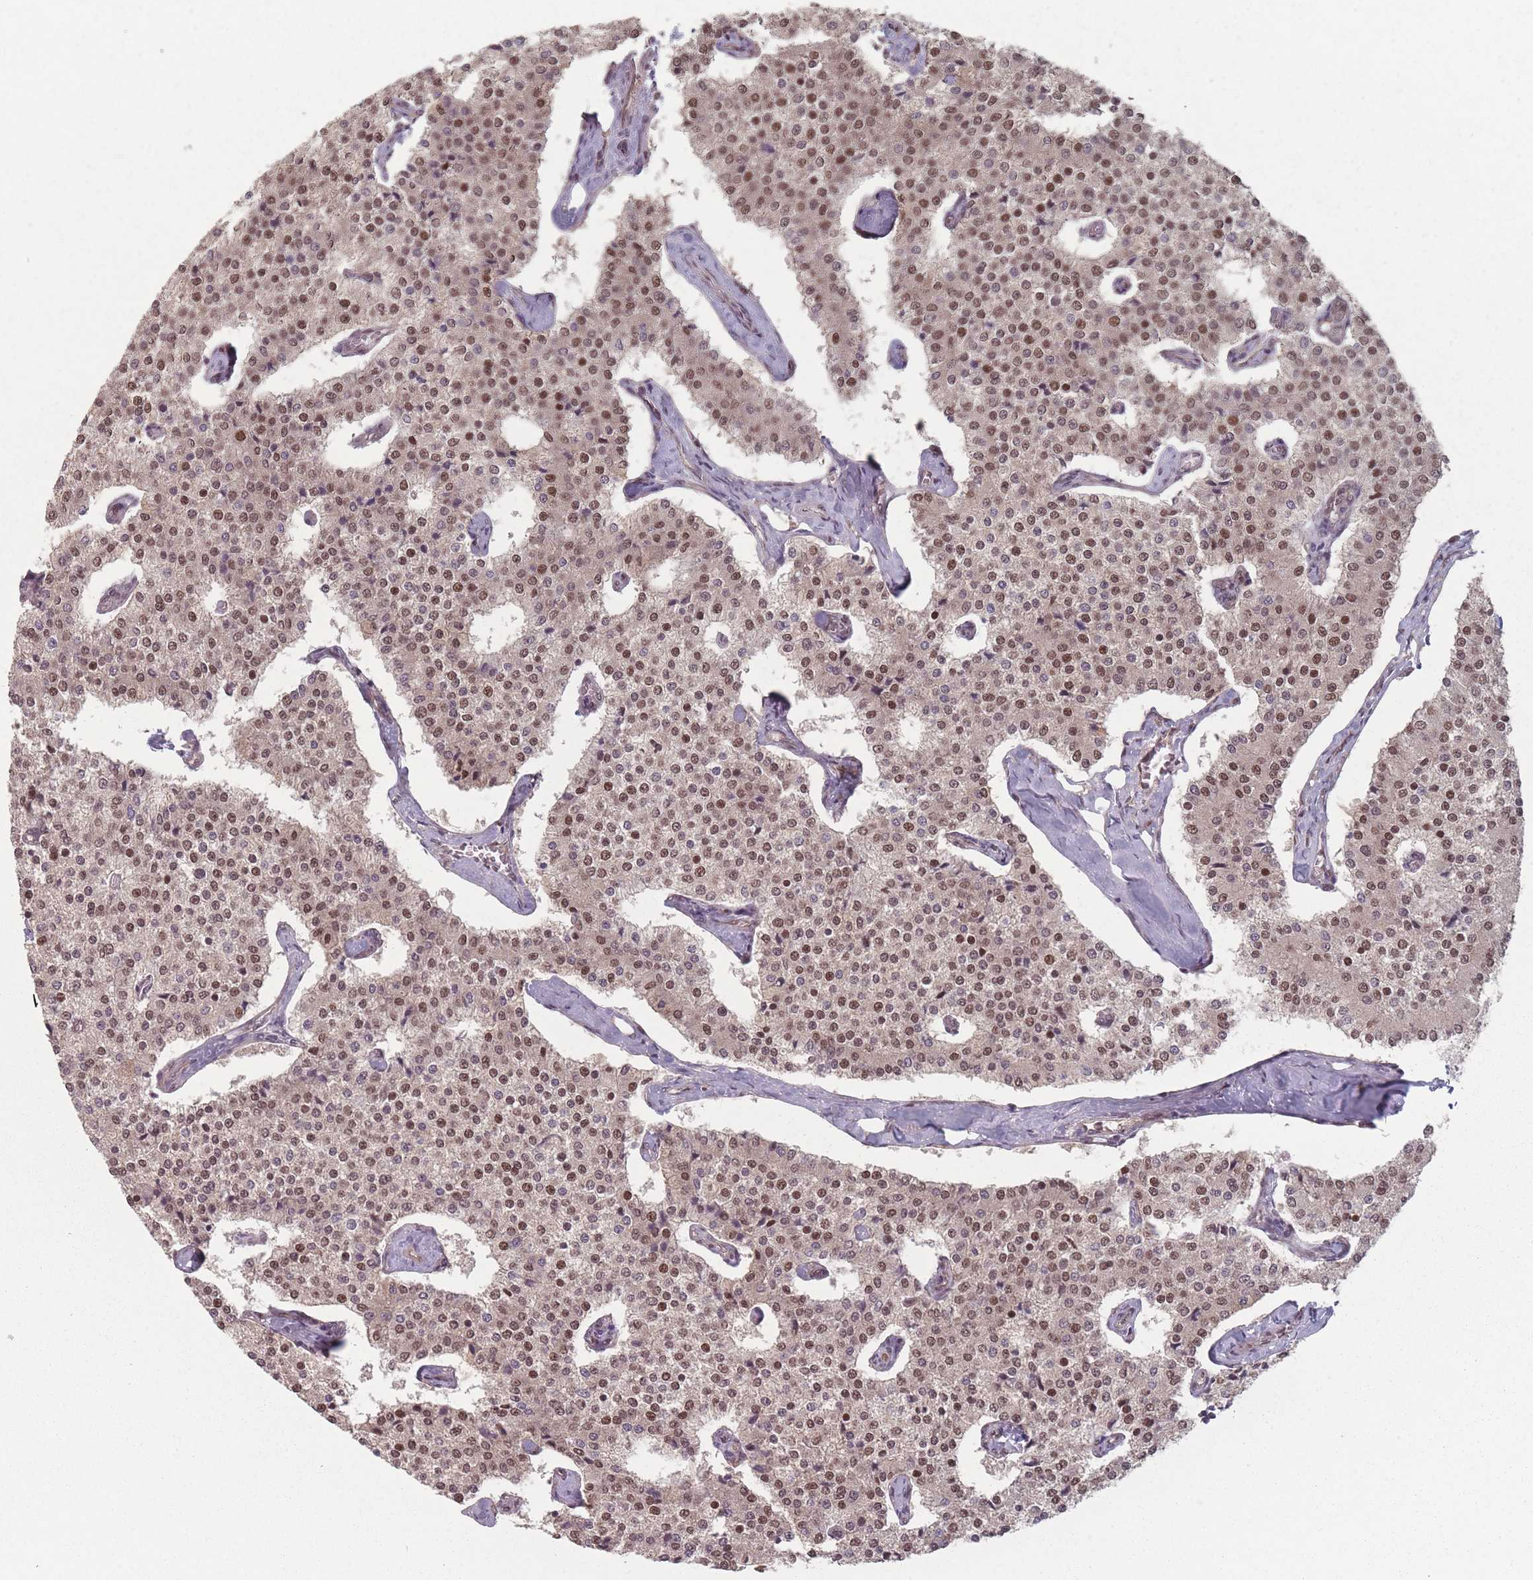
{"staining": {"intensity": "moderate", "quantity": ">75%", "location": "nuclear"}, "tissue": "carcinoid", "cell_type": "Tumor cells", "image_type": "cancer", "snomed": [{"axis": "morphology", "description": "Carcinoid, malignant, NOS"}, {"axis": "topography", "description": "Colon"}], "caption": "Protein expression analysis of carcinoid displays moderate nuclear positivity in approximately >75% of tumor cells.", "gene": "SH3BGRL2", "patient": {"sex": "female", "age": 52}}